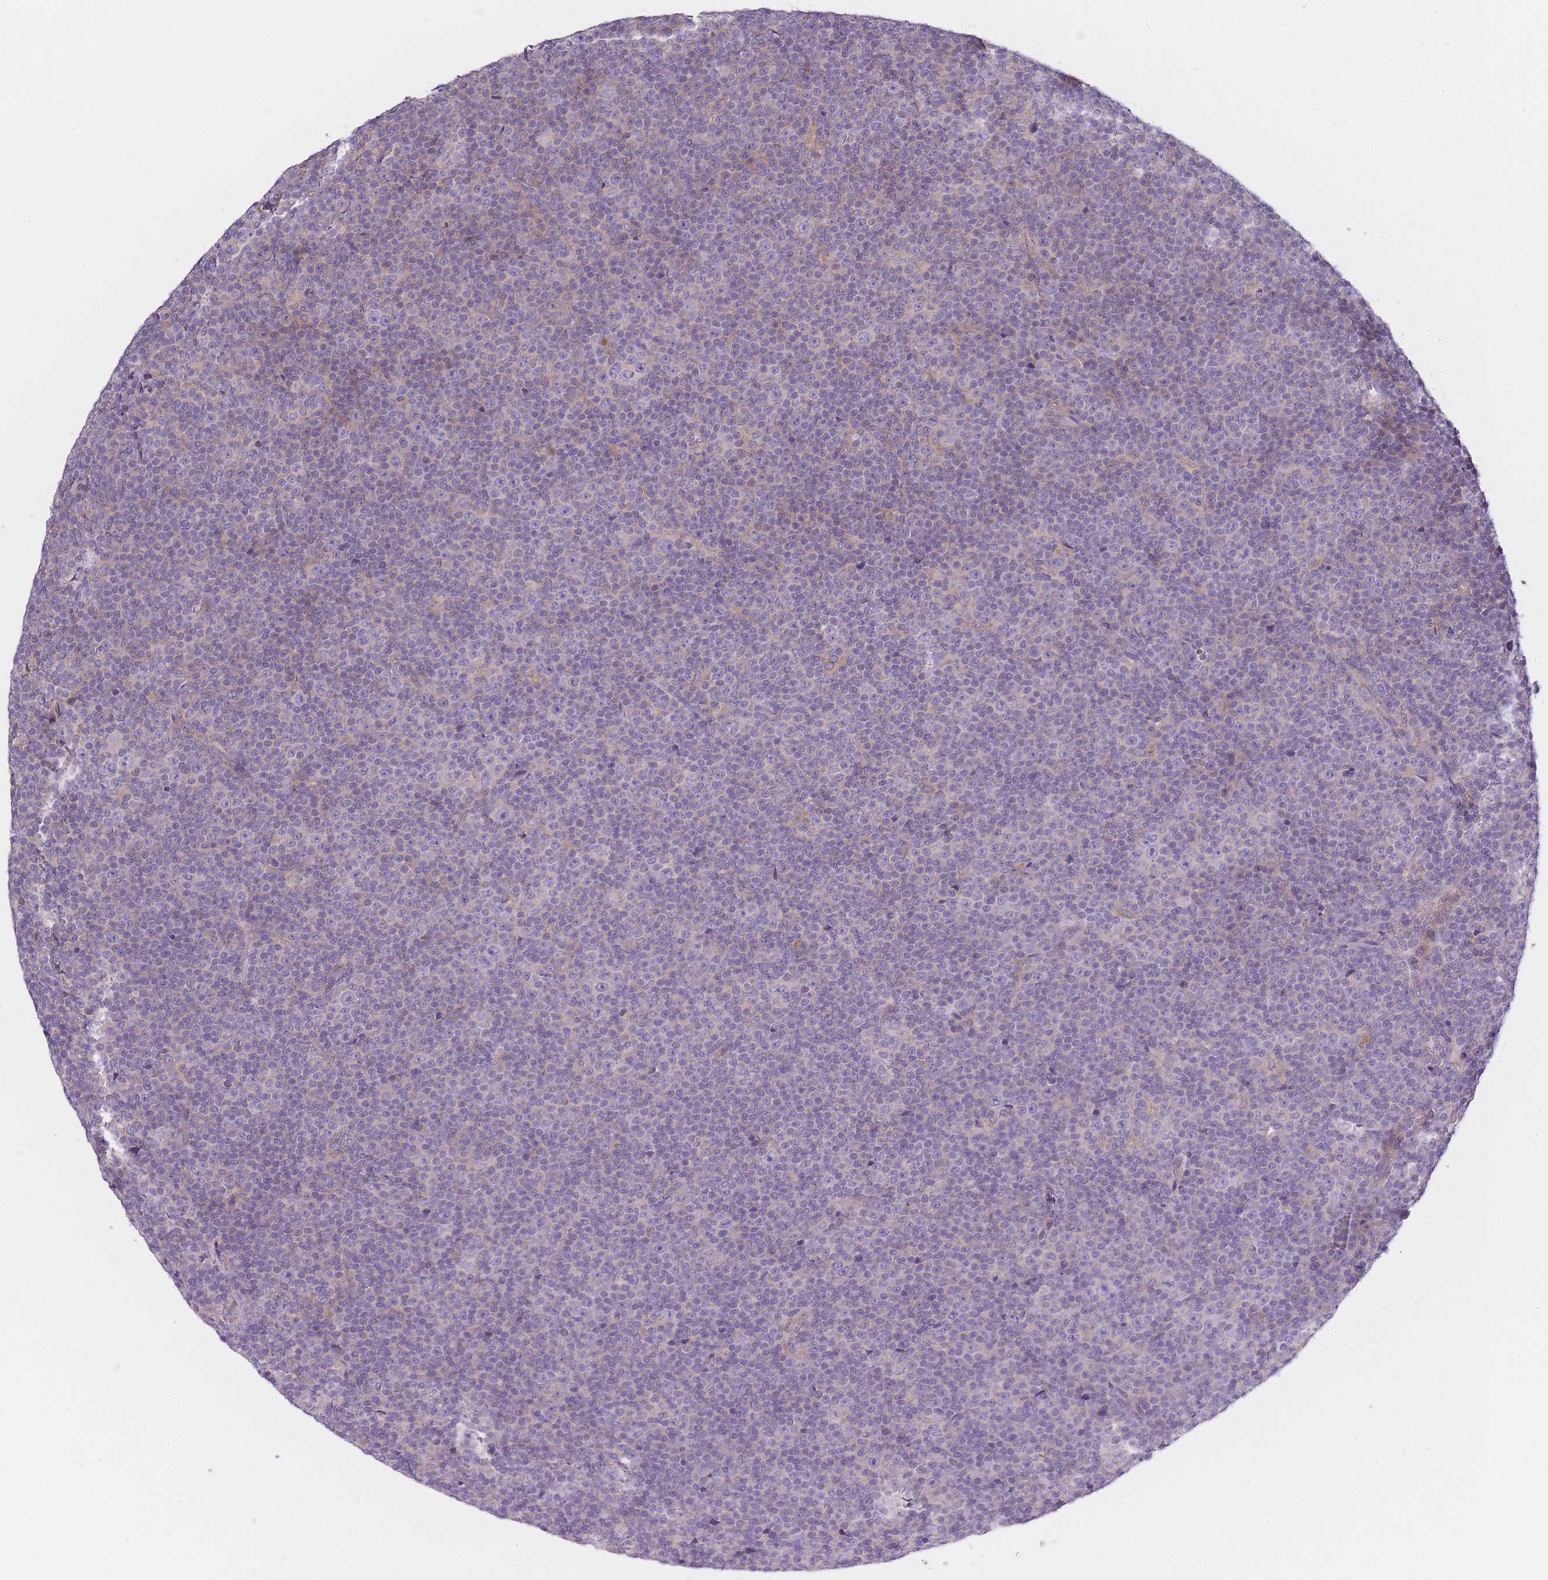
{"staining": {"intensity": "negative", "quantity": "none", "location": "none"}, "tissue": "lymphoma", "cell_type": "Tumor cells", "image_type": "cancer", "snomed": [{"axis": "morphology", "description": "Malignant lymphoma, non-Hodgkin's type, Low grade"}, {"axis": "topography", "description": "Lymph node"}], "caption": "Human lymphoma stained for a protein using IHC reveals no expression in tumor cells.", "gene": "AP3M2", "patient": {"sex": "female", "age": 67}}